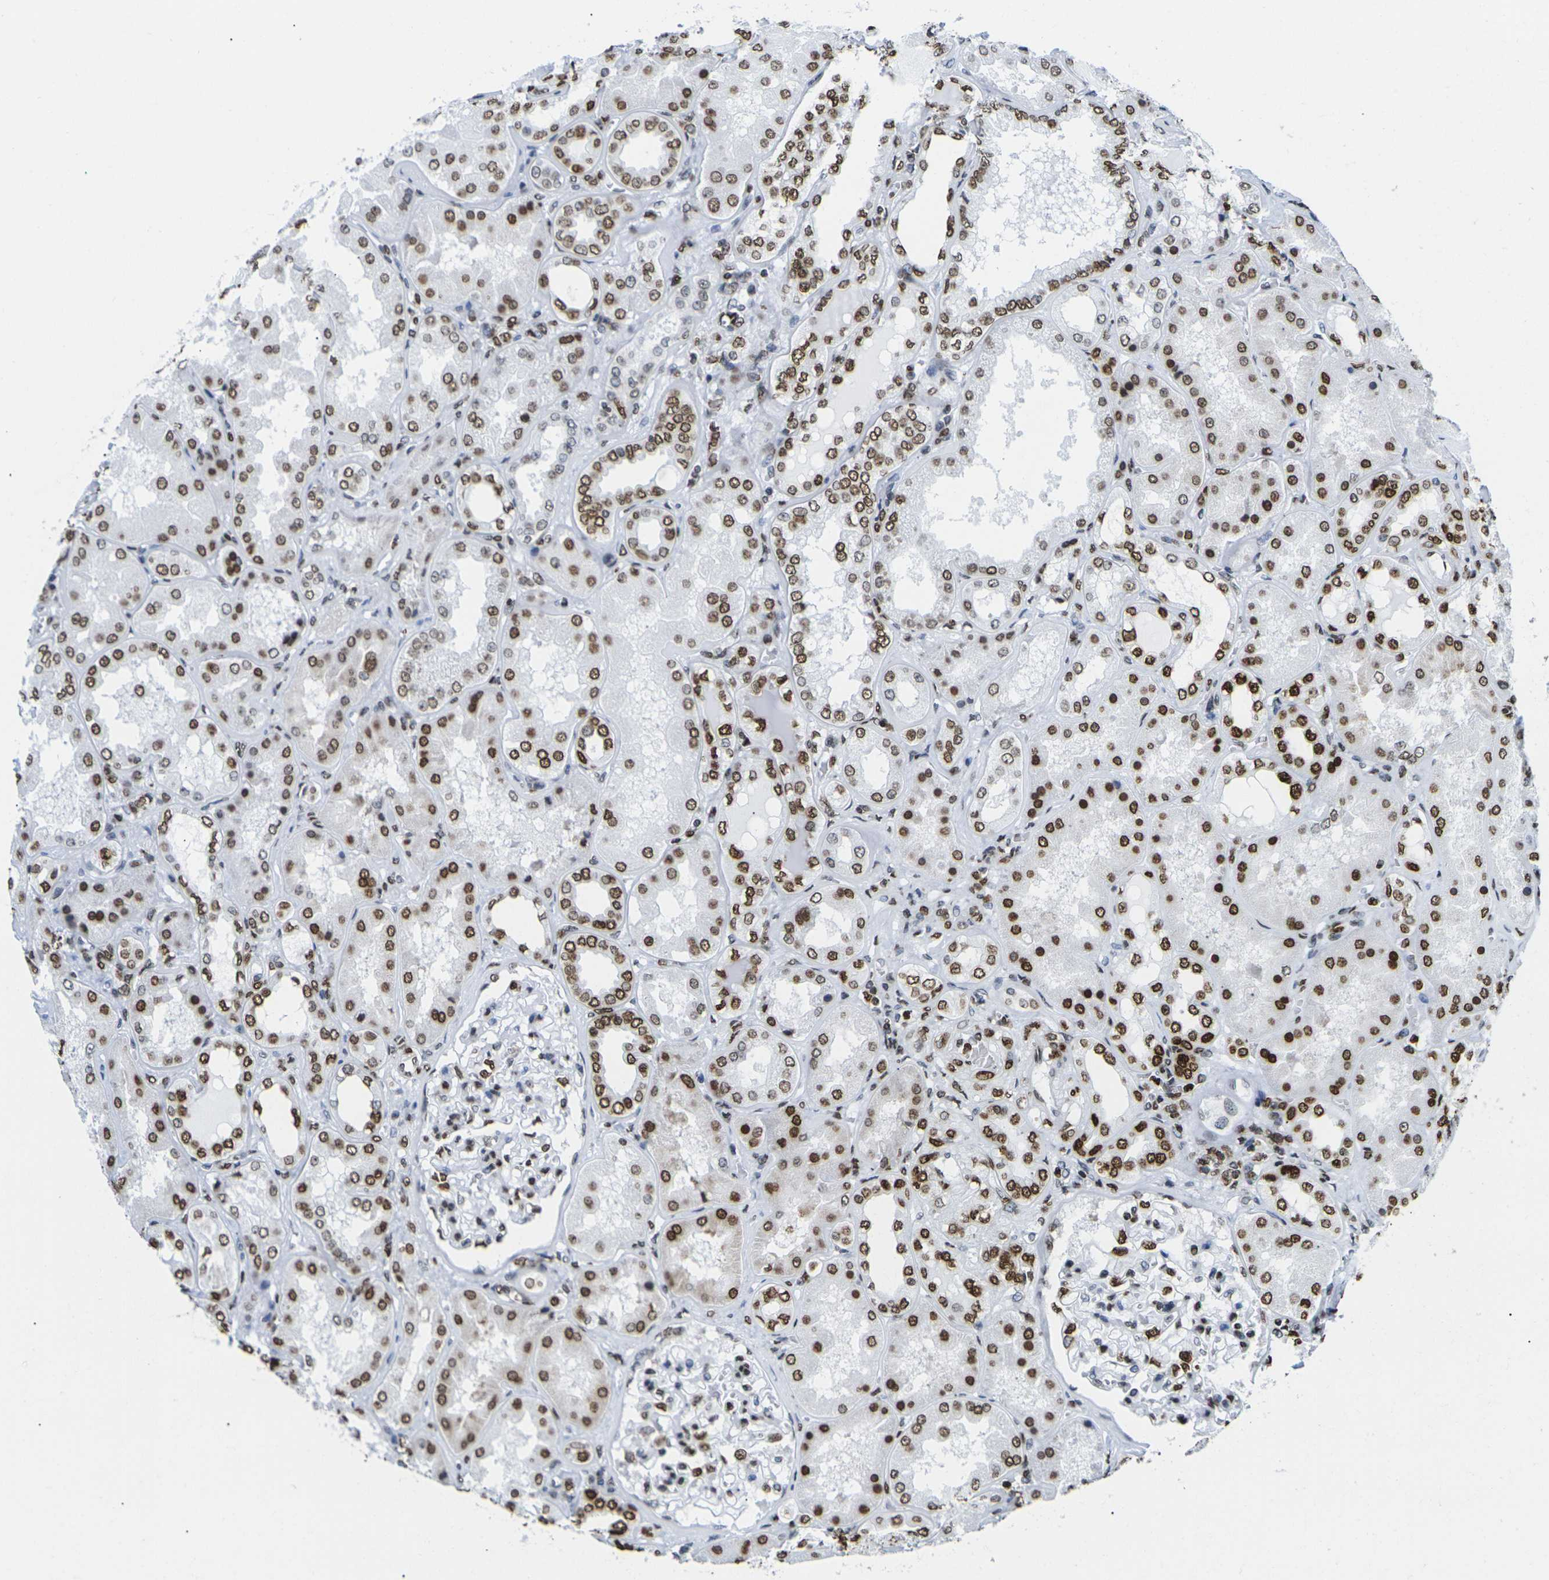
{"staining": {"intensity": "strong", "quantity": "25%-75%", "location": "cytoplasmic/membranous,nuclear"}, "tissue": "kidney", "cell_type": "Cells in glomeruli", "image_type": "normal", "snomed": [{"axis": "morphology", "description": "Normal tissue, NOS"}, {"axis": "topography", "description": "Kidney"}], "caption": "Immunohistochemistry of benign kidney demonstrates high levels of strong cytoplasmic/membranous,nuclear staining in about 25%-75% of cells in glomeruli.", "gene": "H2AC21", "patient": {"sex": "female", "age": 56}}